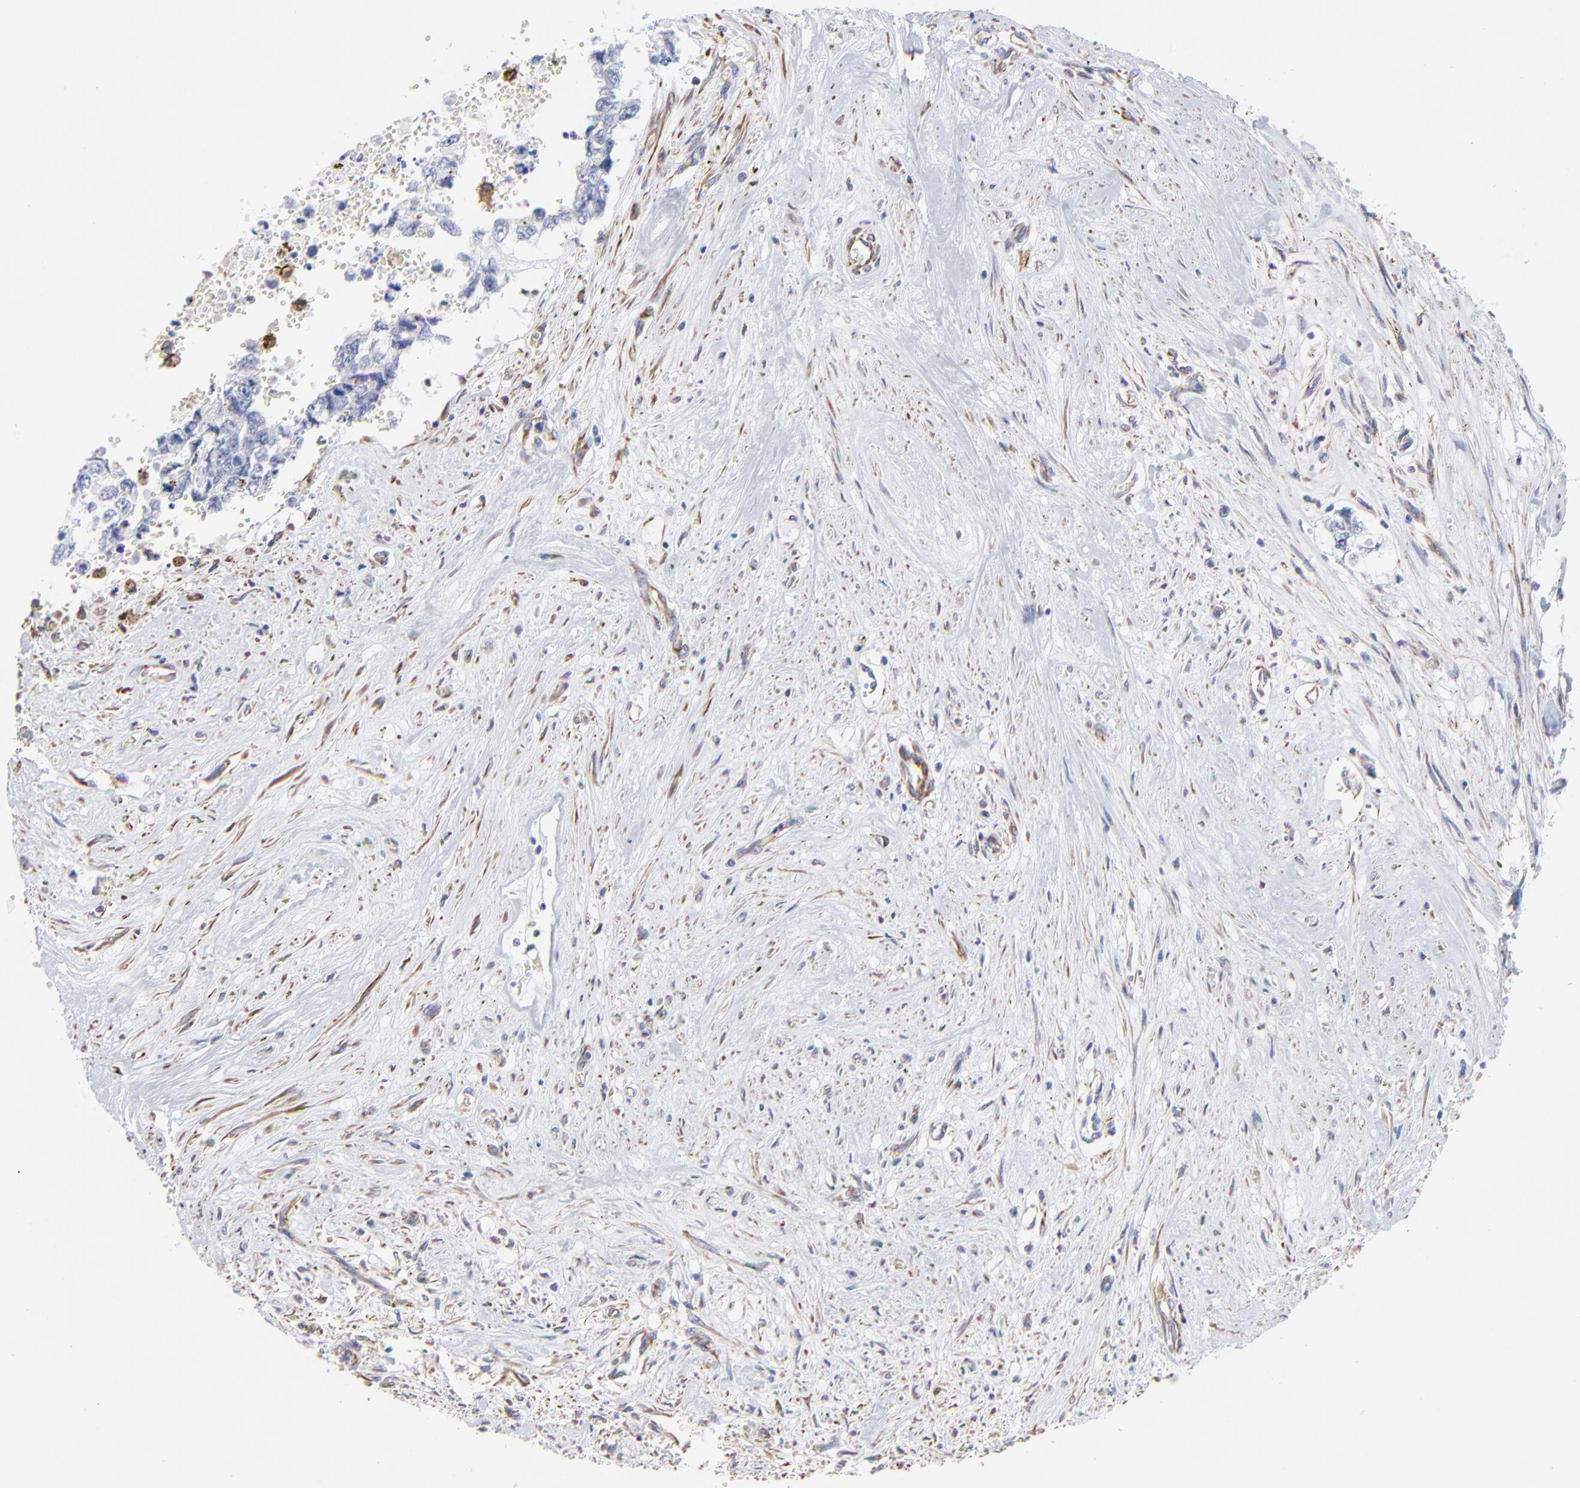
{"staining": {"intensity": "weak", "quantity": "<25%", "location": "cytoplasmic/membranous"}, "tissue": "testis cancer", "cell_type": "Tumor cells", "image_type": "cancer", "snomed": [{"axis": "morphology", "description": "Carcinoma, Embryonal, NOS"}, {"axis": "topography", "description": "Testis"}], "caption": "A photomicrograph of human testis cancer is negative for staining in tumor cells.", "gene": "COX8C", "patient": {"sex": "male", "age": 31}}